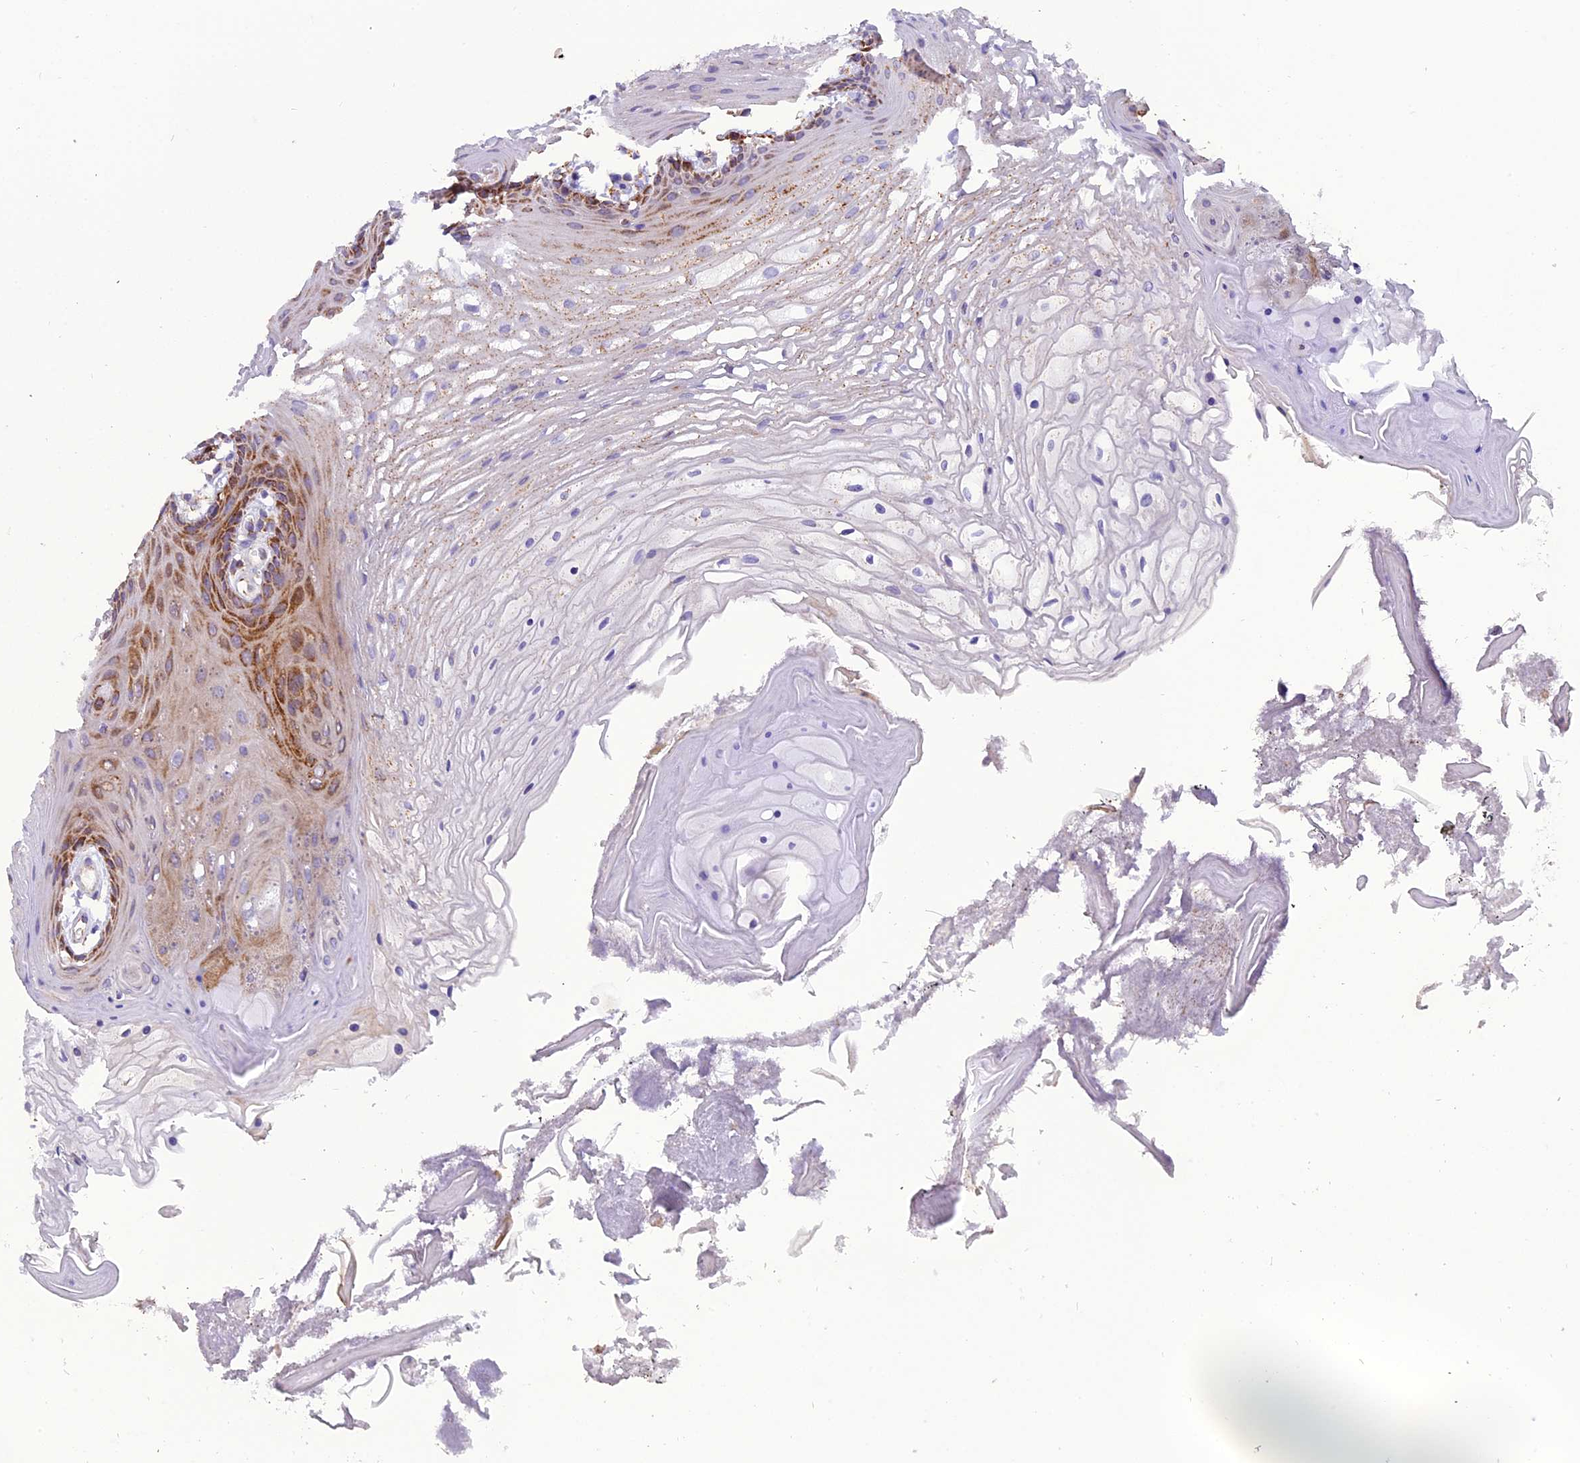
{"staining": {"intensity": "moderate", "quantity": "25%-75%", "location": "cytoplasmic/membranous"}, "tissue": "oral mucosa", "cell_type": "Squamous epithelial cells", "image_type": "normal", "snomed": [{"axis": "morphology", "description": "Normal tissue, NOS"}, {"axis": "topography", "description": "Oral tissue"}], "caption": "Immunohistochemistry (IHC) staining of normal oral mucosa, which displays medium levels of moderate cytoplasmic/membranous staining in about 25%-75% of squamous epithelial cells indicating moderate cytoplasmic/membranous protein expression. The staining was performed using DAB (brown) for protein detection and nuclei were counterstained in hematoxylin (blue).", "gene": "MRPS34", "patient": {"sex": "female", "age": 80}}